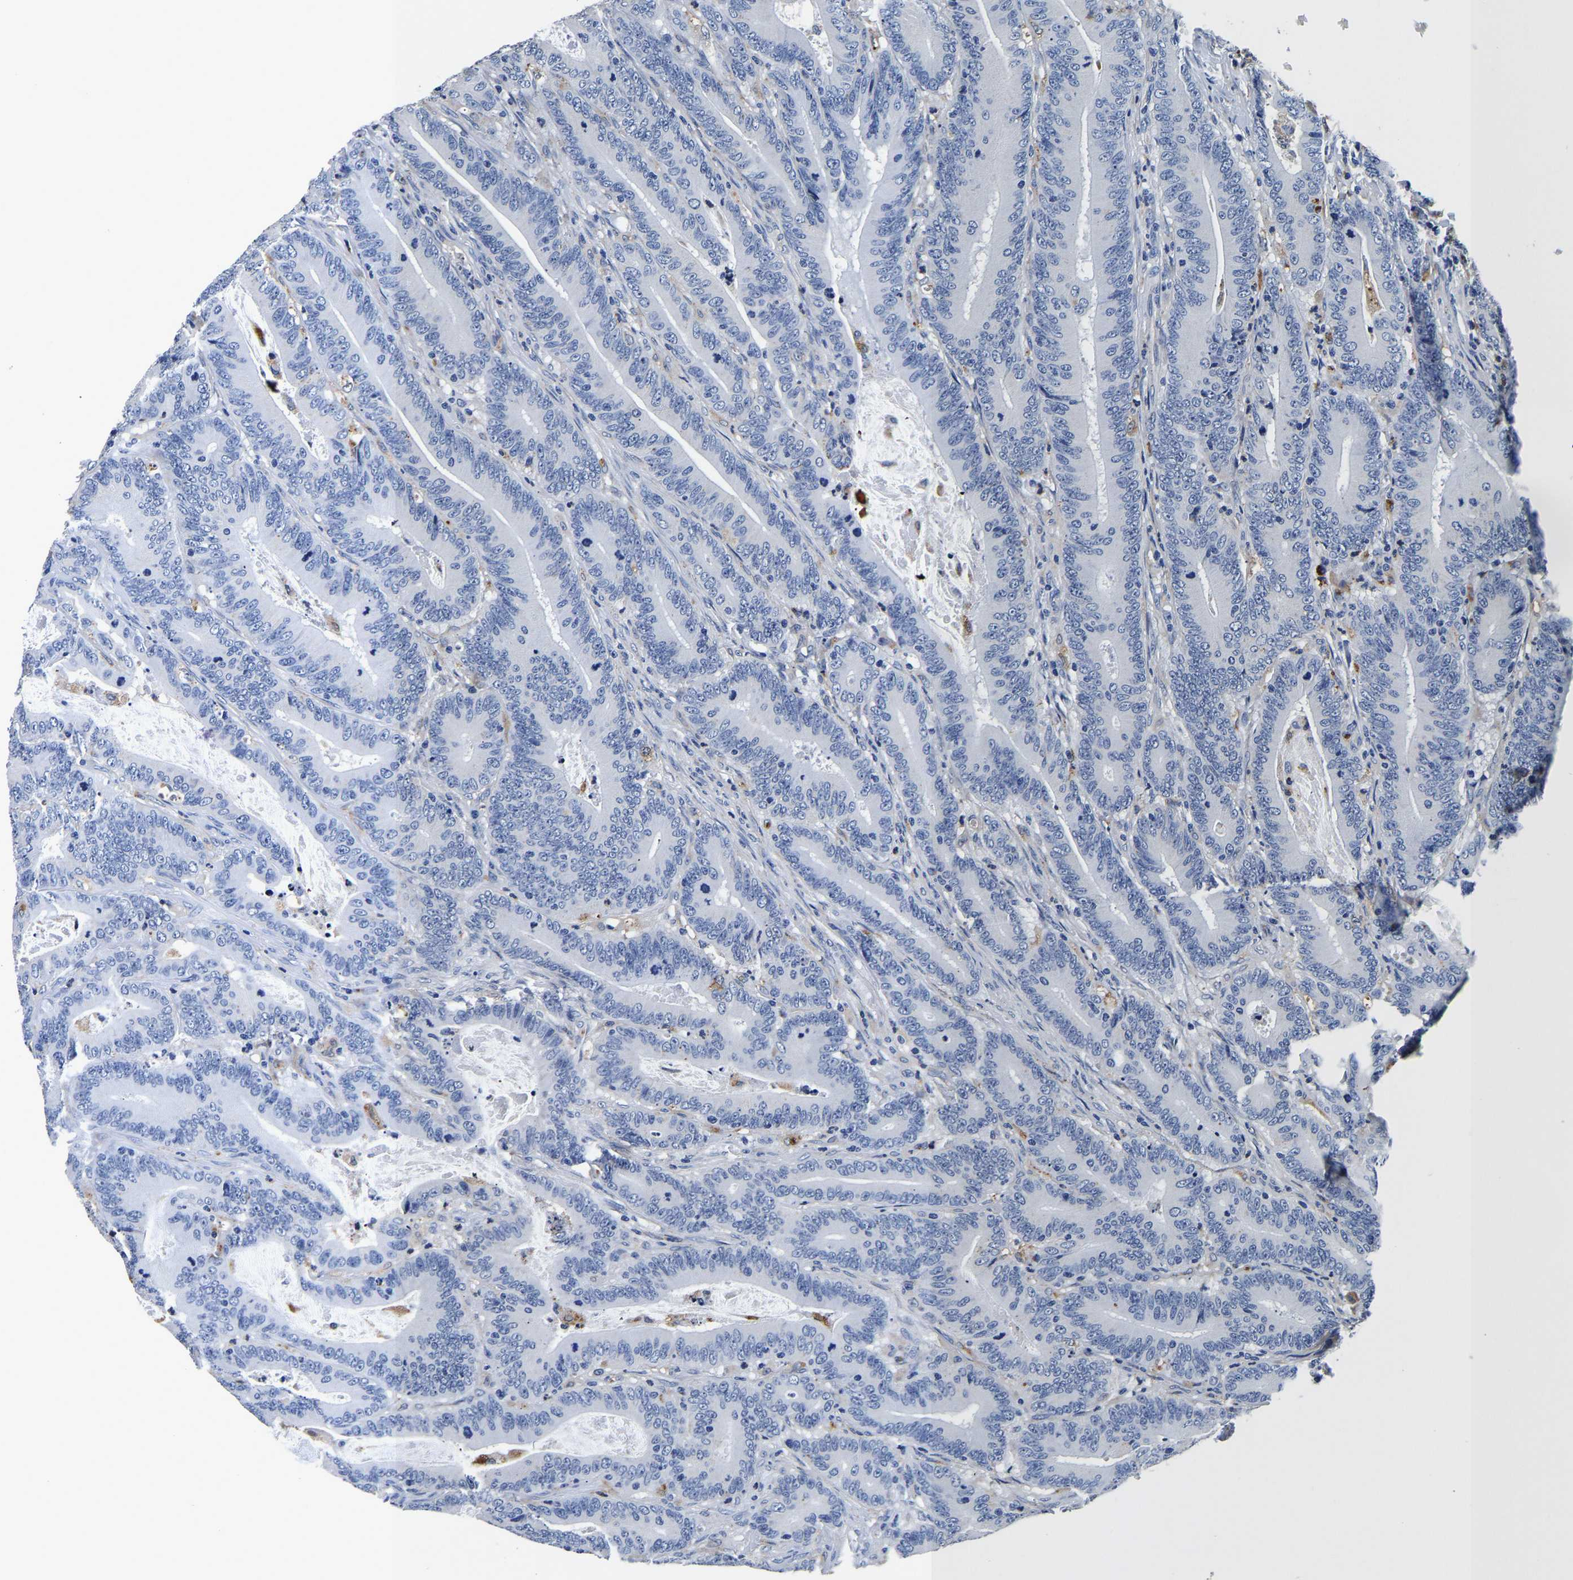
{"staining": {"intensity": "negative", "quantity": "none", "location": "none"}, "tissue": "colorectal cancer", "cell_type": "Tumor cells", "image_type": "cancer", "snomed": [{"axis": "morphology", "description": "Adenocarcinoma, NOS"}, {"axis": "topography", "description": "Colon"}], "caption": "An immunohistochemistry micrograph of colorectal adenocarcinoma is shown. There is no staining in tumor cells of colorectal adenocarcinoma.", "gene": "GRN", "patient": {"sex": "female", "age": 66}}